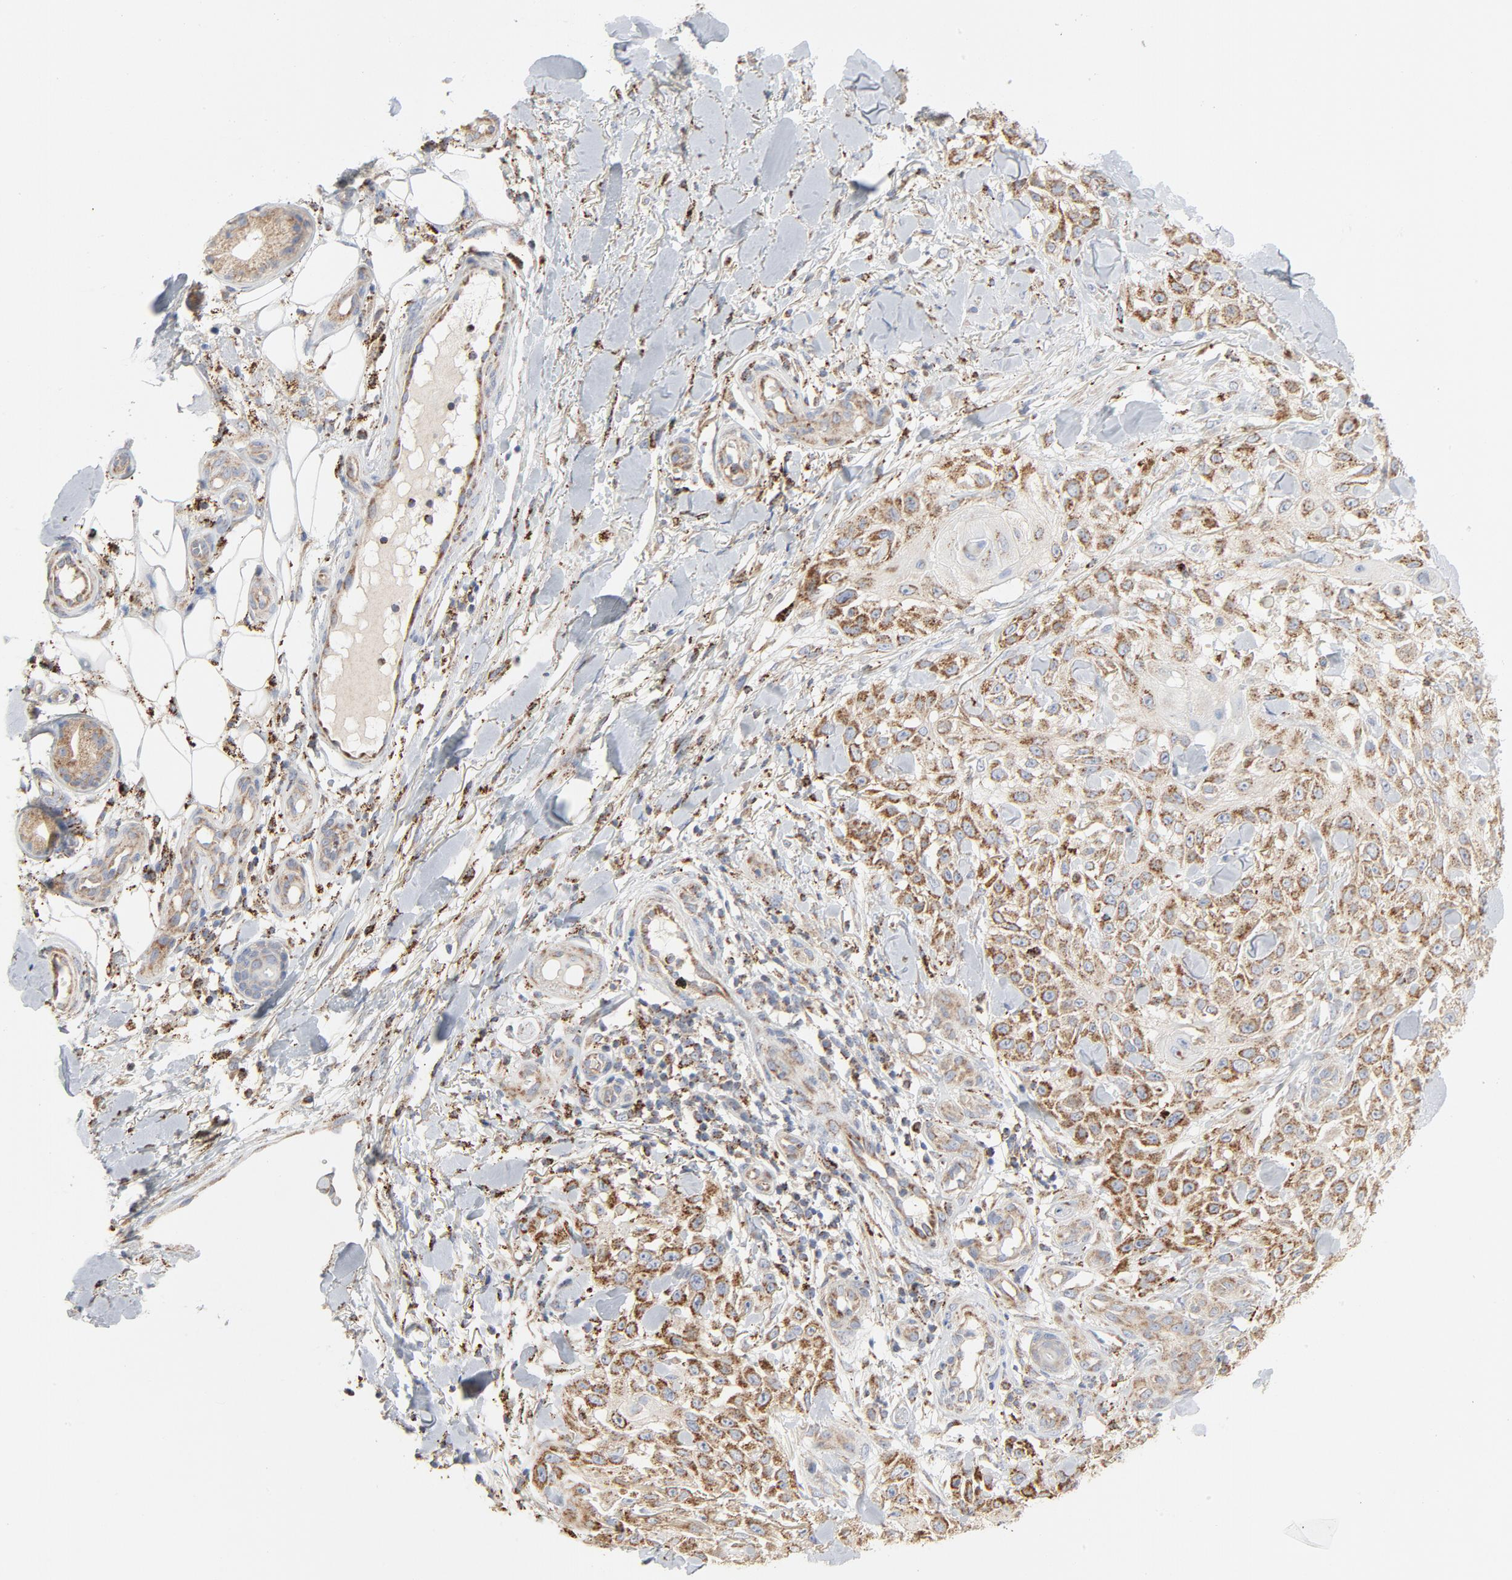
{"staining": {"intensity": "moderate", "quantity": ">75%", "location": "cytoplasmic/membranous"}, "tissue": "skin cancer", "cell_type": "Tumor cells", "image_type": "cancer", "snomed": [{"axis": "morphology", "description": "Squamous cell carcinoma, NOS"}, {"axis": "topography", "description": "Skin"}], "caption": "Immunohistochemistry staining of skin squamous cell carcinoma, which shows medium levels of moderate cytoplasmic/membranous expression in about >75% of tumor cells indicating moderate cytoplasmic/membranous protein staining. The staining was performed using DAB (3,3'-diaminobenzidine) (brown) for protein detection and nuclei were counterstained in hematoxylin (blue).", "gene": "SETD3", "patient": {"sex": "female", "age": 42}}